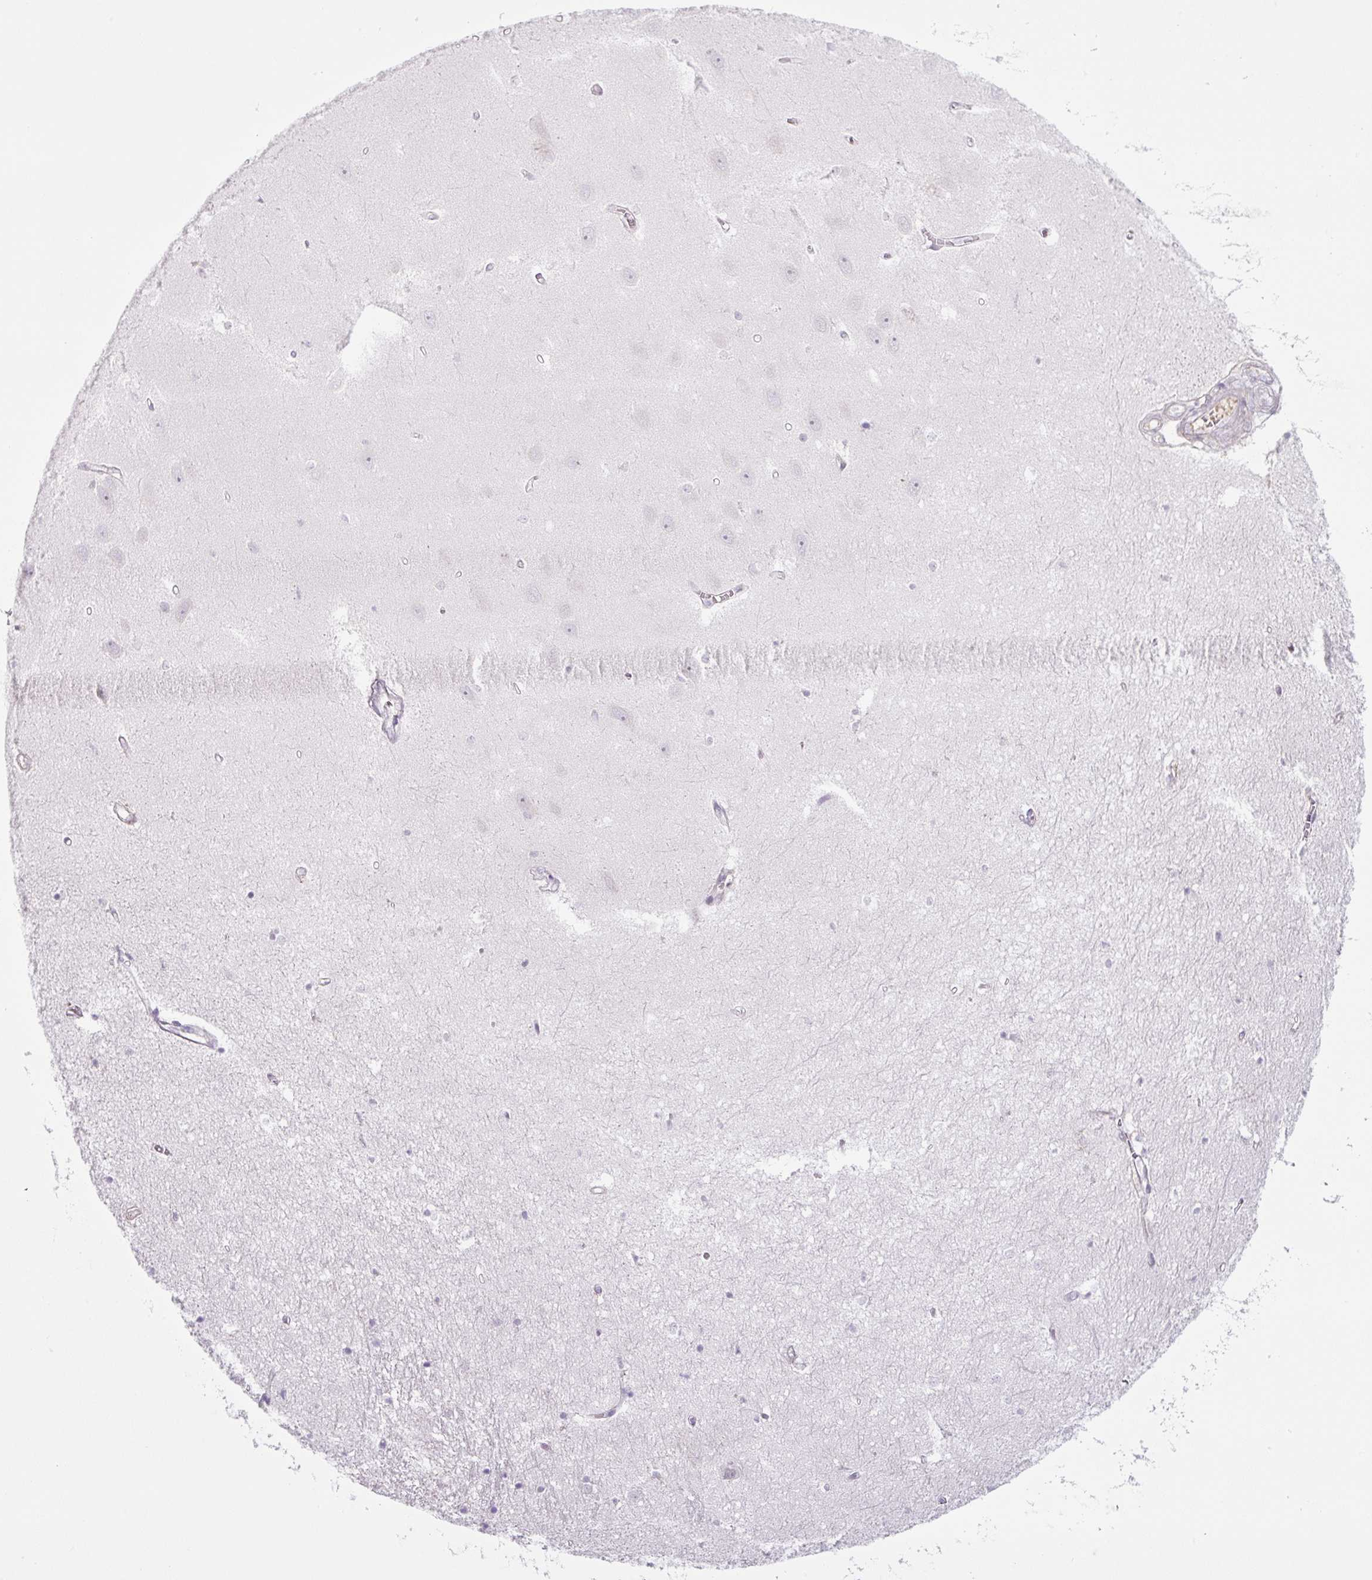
{"staining": {"intensity": "negative", "quantity": "none", "location": "none"}, "tissue": "hippocampus", "cell_type": "Glial cells", "image_type": "normal", "snomed": [{"axis": "morphology", "description": "Normal tissue, NOS"}, {"axis": "topography", "description": "Hippocampus"}], "caption": "Protein analysis of benign hippocampus reveals no significant expression in glial cells. (Brightfield microscopy of DAB immunohistochemistry (IHC) at high magnification).", "gene": "PRM1", "patient": {"sex": "female", "age": 64}}